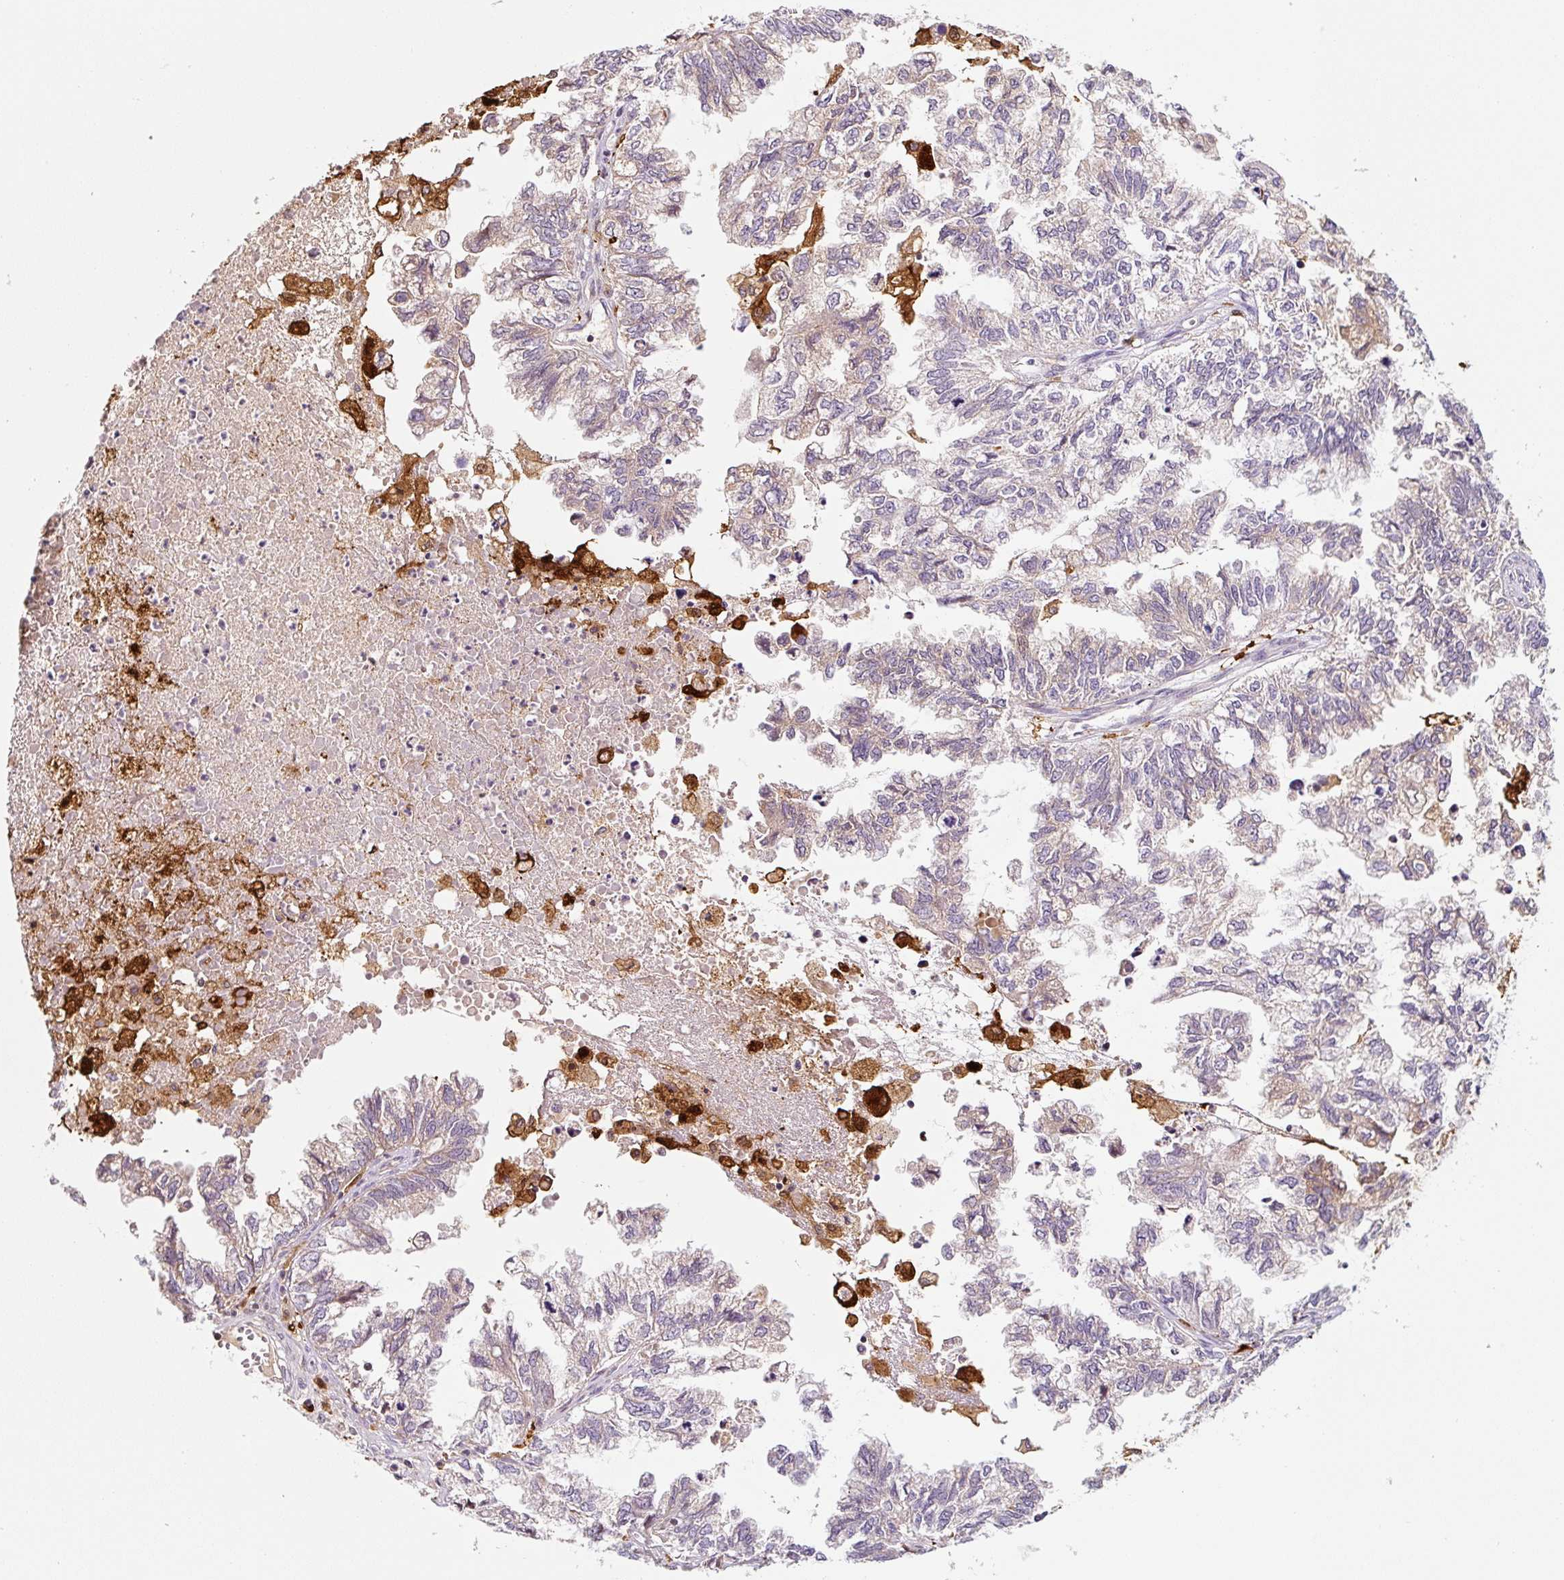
{"staining": {"intensity": "weak", "quantity": "25%-75%", "location": "cytoplasmic/membranous"}, "tissue": "ovarian cancer", "cell_type": "Tumor cells", "image_type": "cancer", "snomed": [{"axis": "morphology", "description": "Cystadenocarcinoma, mucinous, NOS"}, {"axis": "topography", "description": "Ovary"}], "caption": "Ovarian cancer stained with DAB immunohistochemistry shows low levels of weak cytoplasmic/membranous staining in about 25%-75% of tumor cells. Using DAB (brown) and hematoxylin (blue) stains, captured at high magnification using brightfield microscopy.", "gene": "FUT10", "patient": {"sex": "female", "age": 72}}